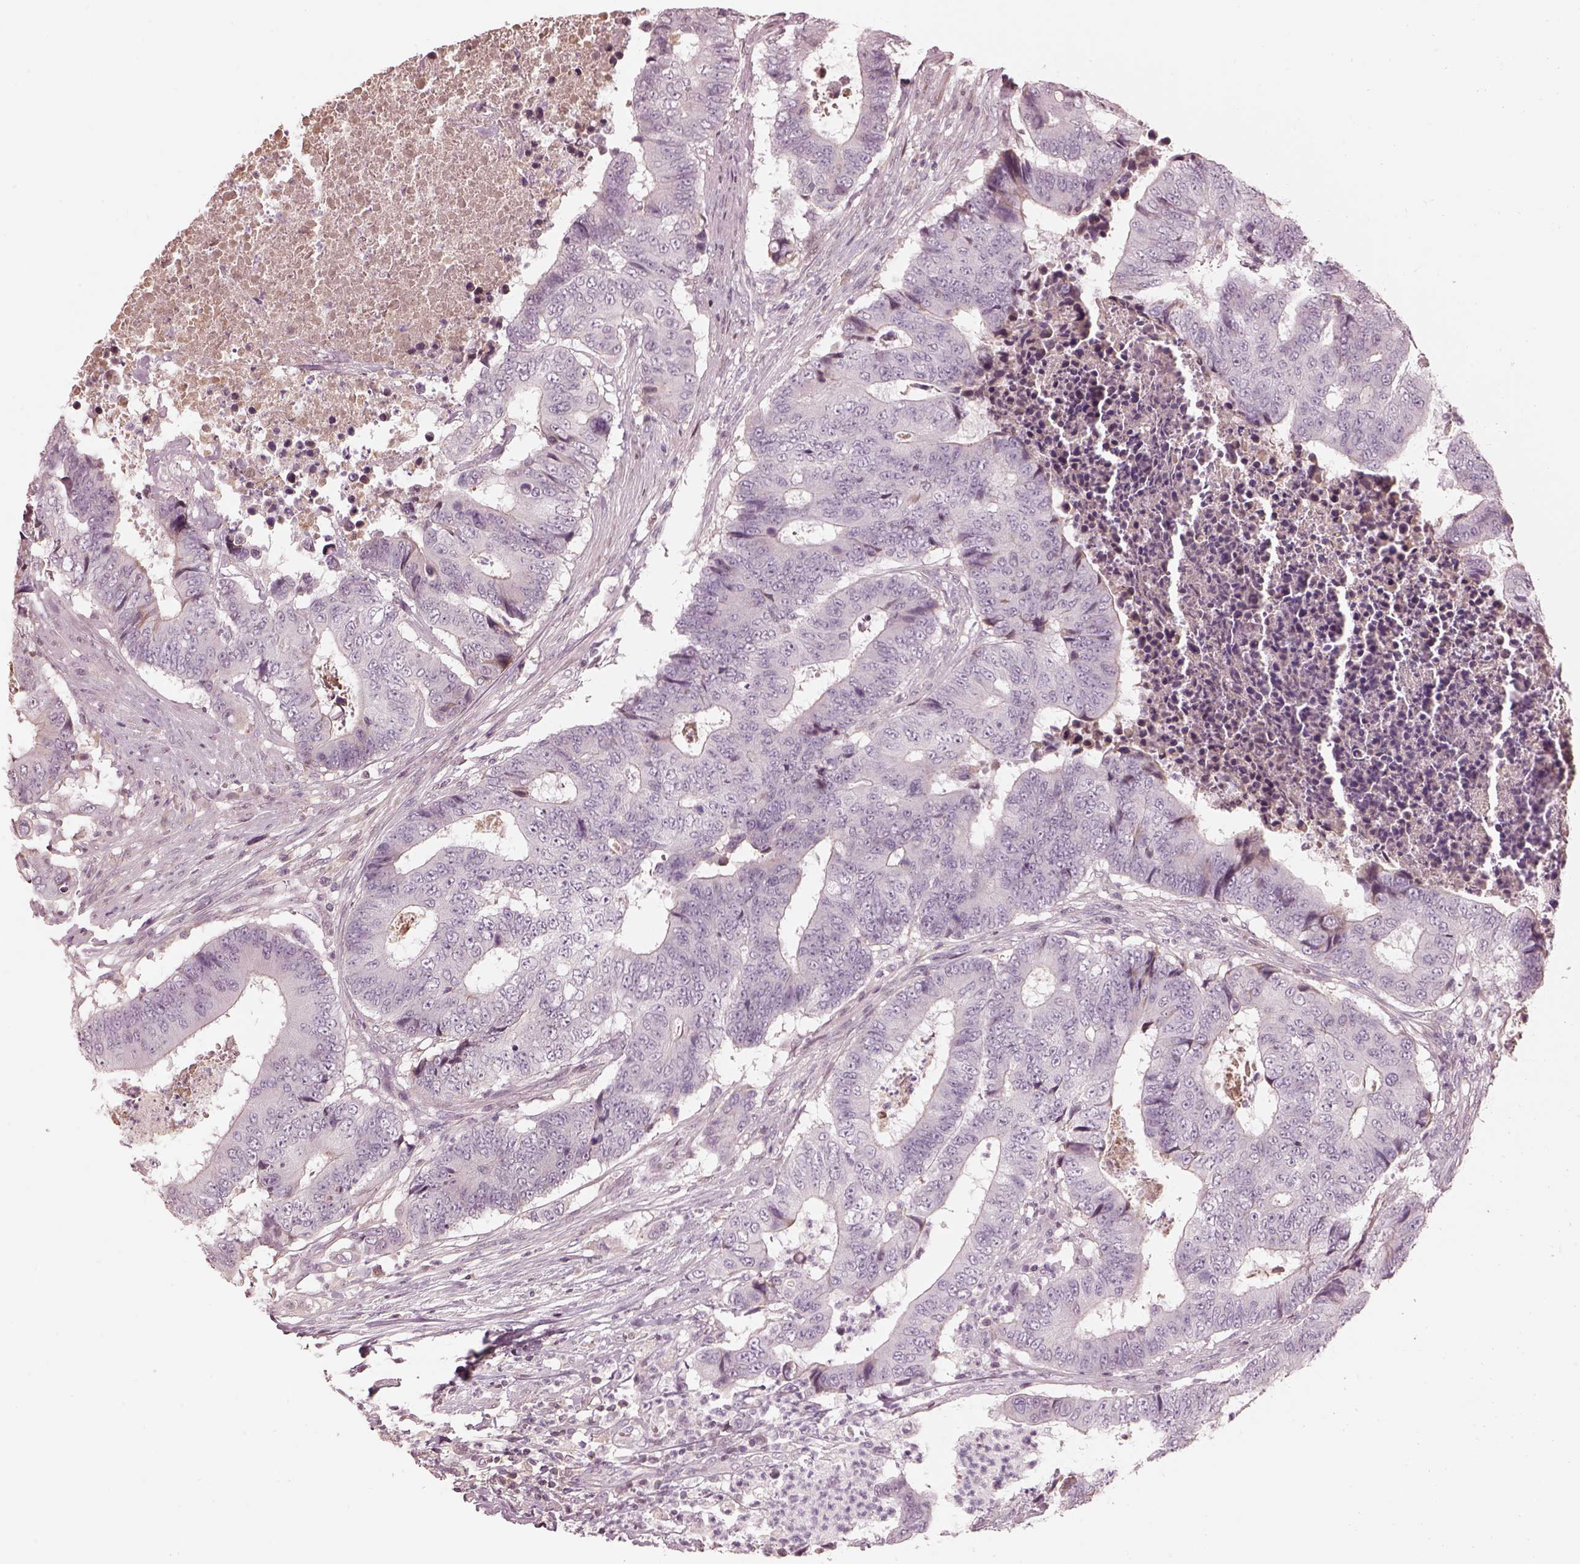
{"staining": {"intensity": "negative", "quantity": "none", "location": "none"}, "tissue": "colorectal cancer", "cell_type": "Tumor cells", "image_type": "cancer", "snomed": [{"axis": "morphology", "description": "Adenocarcinoma, NOS"}, {"axis": "topography", "description": "Colon"}], "caption": "Protein analysis of adenocarcinoma (colorectal) displays no significant positivity in tumor cells.", "gene": "TLX3", "patient": {"sex": "female", "age": 48}}